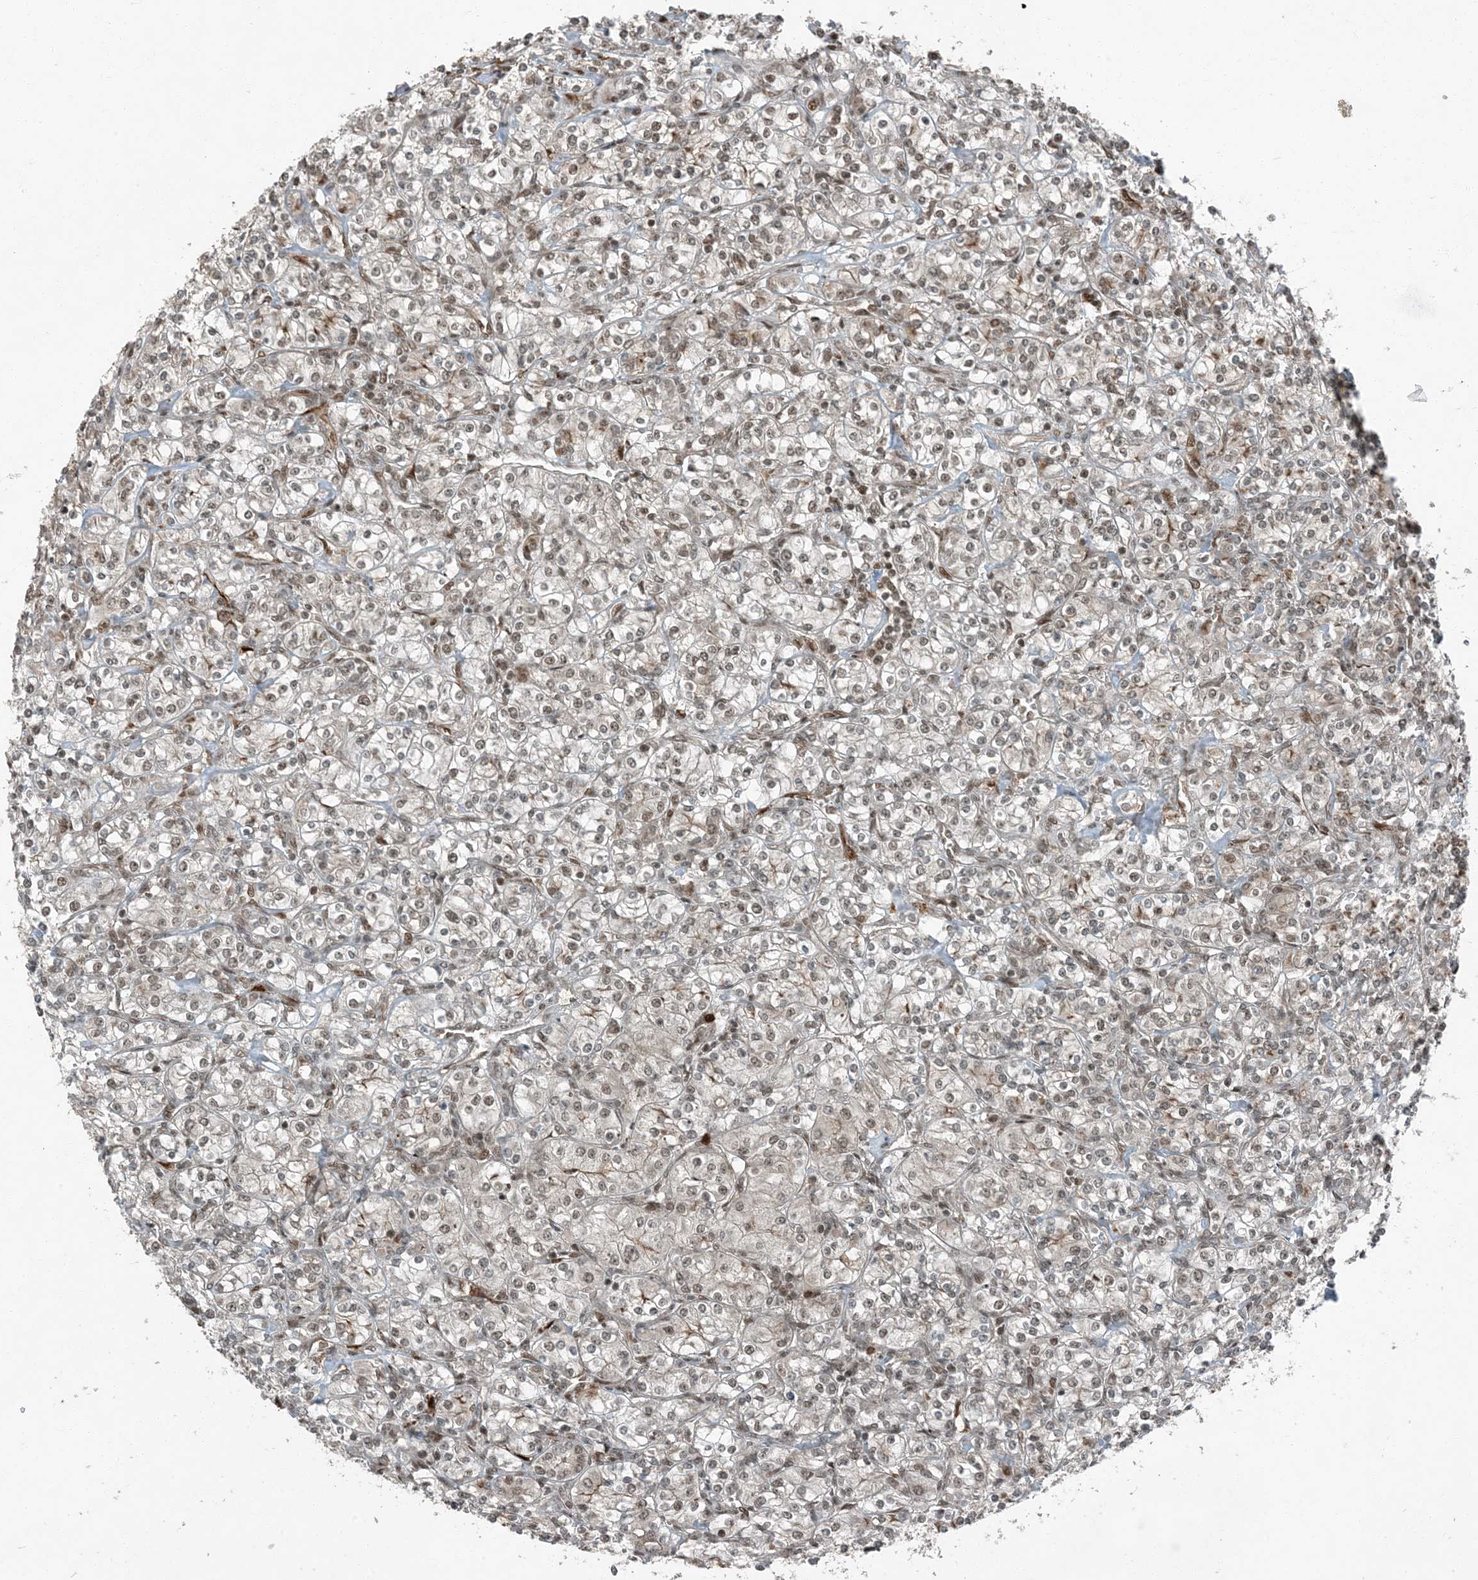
{"staining": {"intensity": "weak", "quantity": ">75%", "location": "nuclear"}, "tissue": "renal cancer", "cell_type": "Tumor cells", "image_type": "cancer", "snomed": [{"axis": "morphology", "description": "Adenocarcinoma, NOS"}, {"axis": "topography", "description": "Kidney"}], "caption": "A brown stain labels weak nuclear staining of a protein in human renal cancer tumor cells.", "gene": "TRAPPC12", "patient": {"sex": "male", "age": 77}}